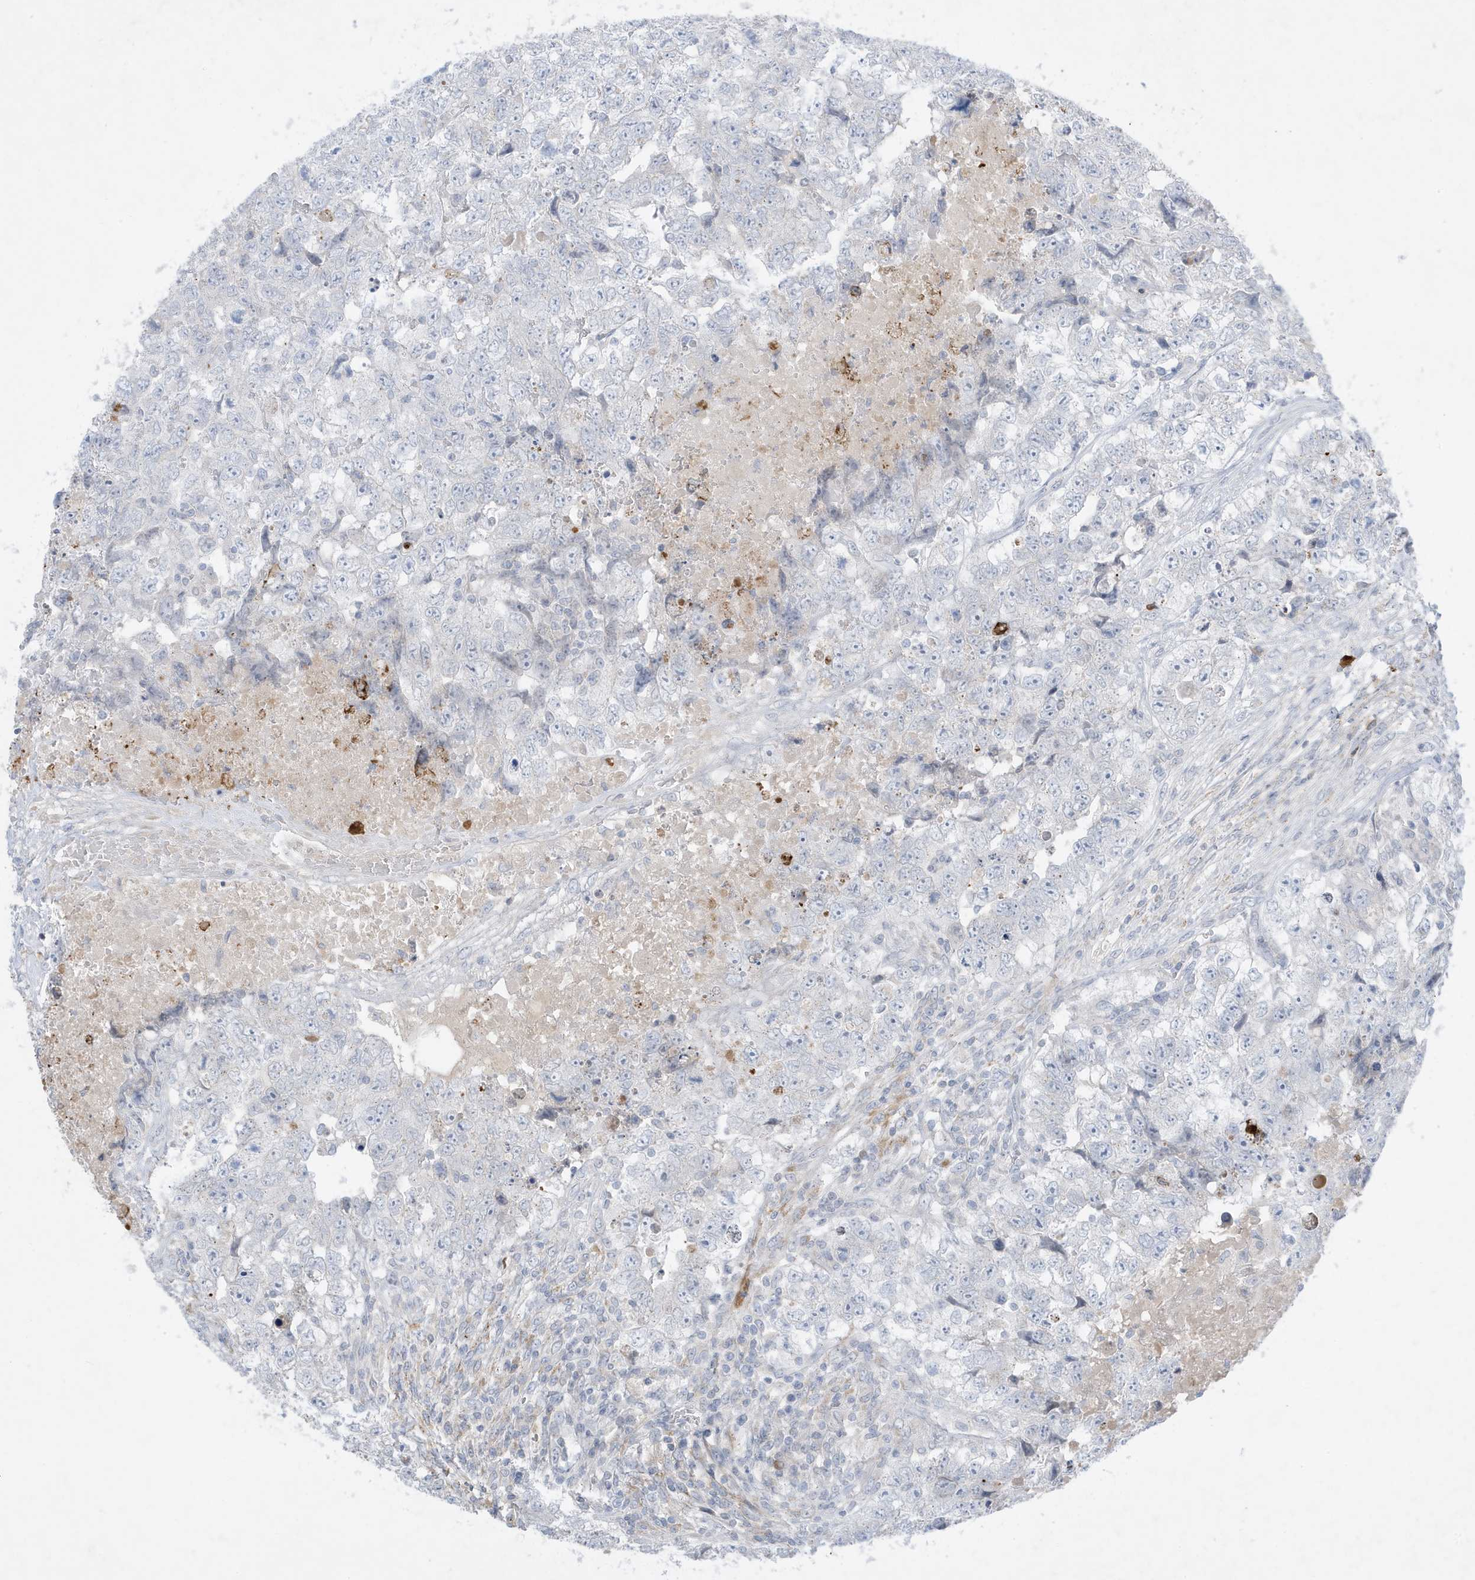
{"staining": {"intensity": "negative", "quantity": "none", "location": "none"}, "tissue": "testis cancer", "cell_type": "Tumor cells", "image_type": "cancer", "snomed": [{"axis": "morphology", "description": "Carcinoma, Embryonal, NOS"}, {"axis": "topography", "description": "Testis"}], "caption": "A micrograph of human testis embryonal carcinoma is negative for staining in tumor cells.", "gene": "FNDC1", "patient": {"sex": "male", "age": 37}}